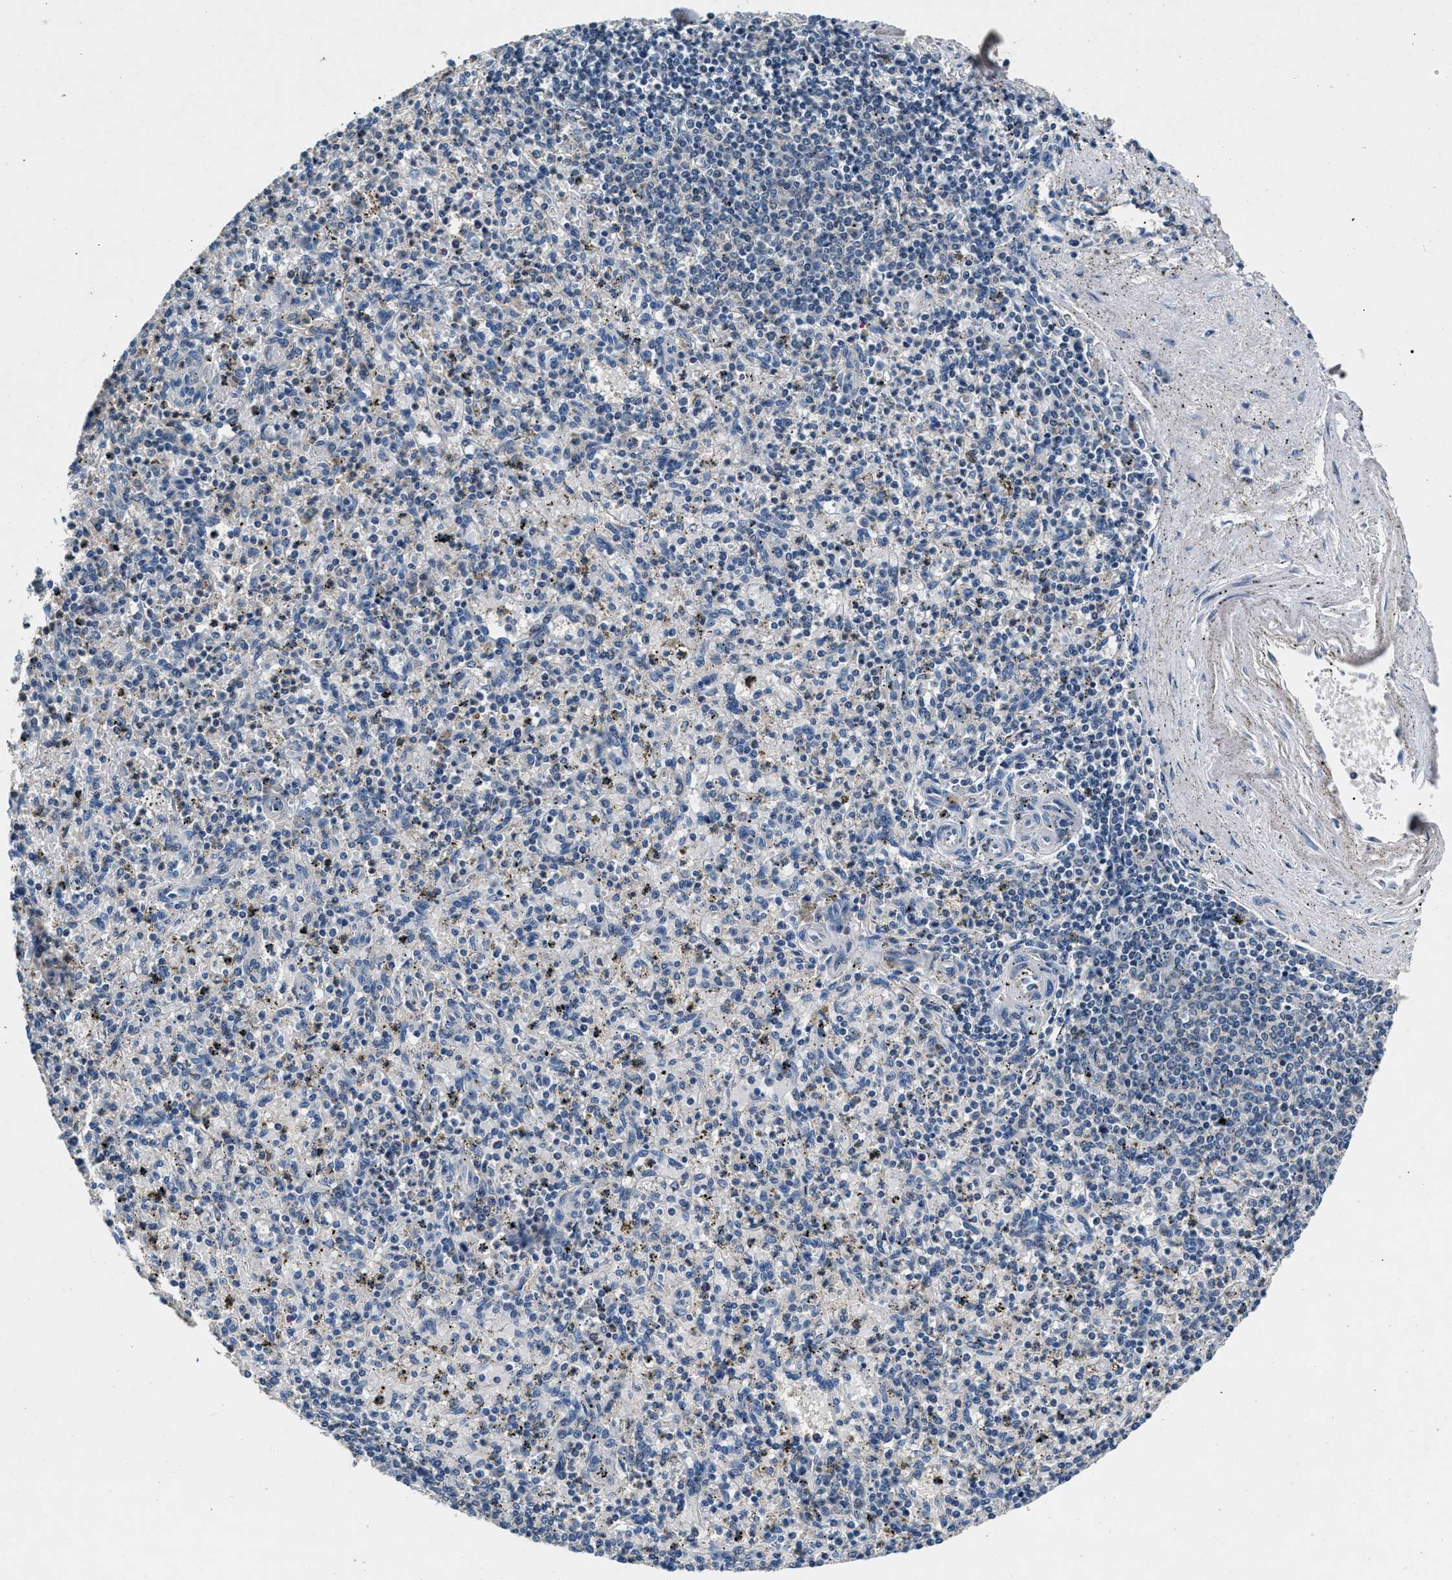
{"staining": {"intensity": "negative", "quantity": "none", "location": "none"}, "tissue": "spleen", "cell_type": "Cells in red pulp", "image_type": "normal", "snomed": [{"axis": "morphology", "description": "Normal tissue, NOS"}, {"axis": "topography", "description": "Spleen"}], "caption": "Photomicrograph shows no protein expression in cells in red pulp of unremarkable spleen. (DAB (3,3'-diaminobenzidine) IHC, high magnification).", "gene": "DENND6B", "patient": {"sex": "male", "age": 72}}